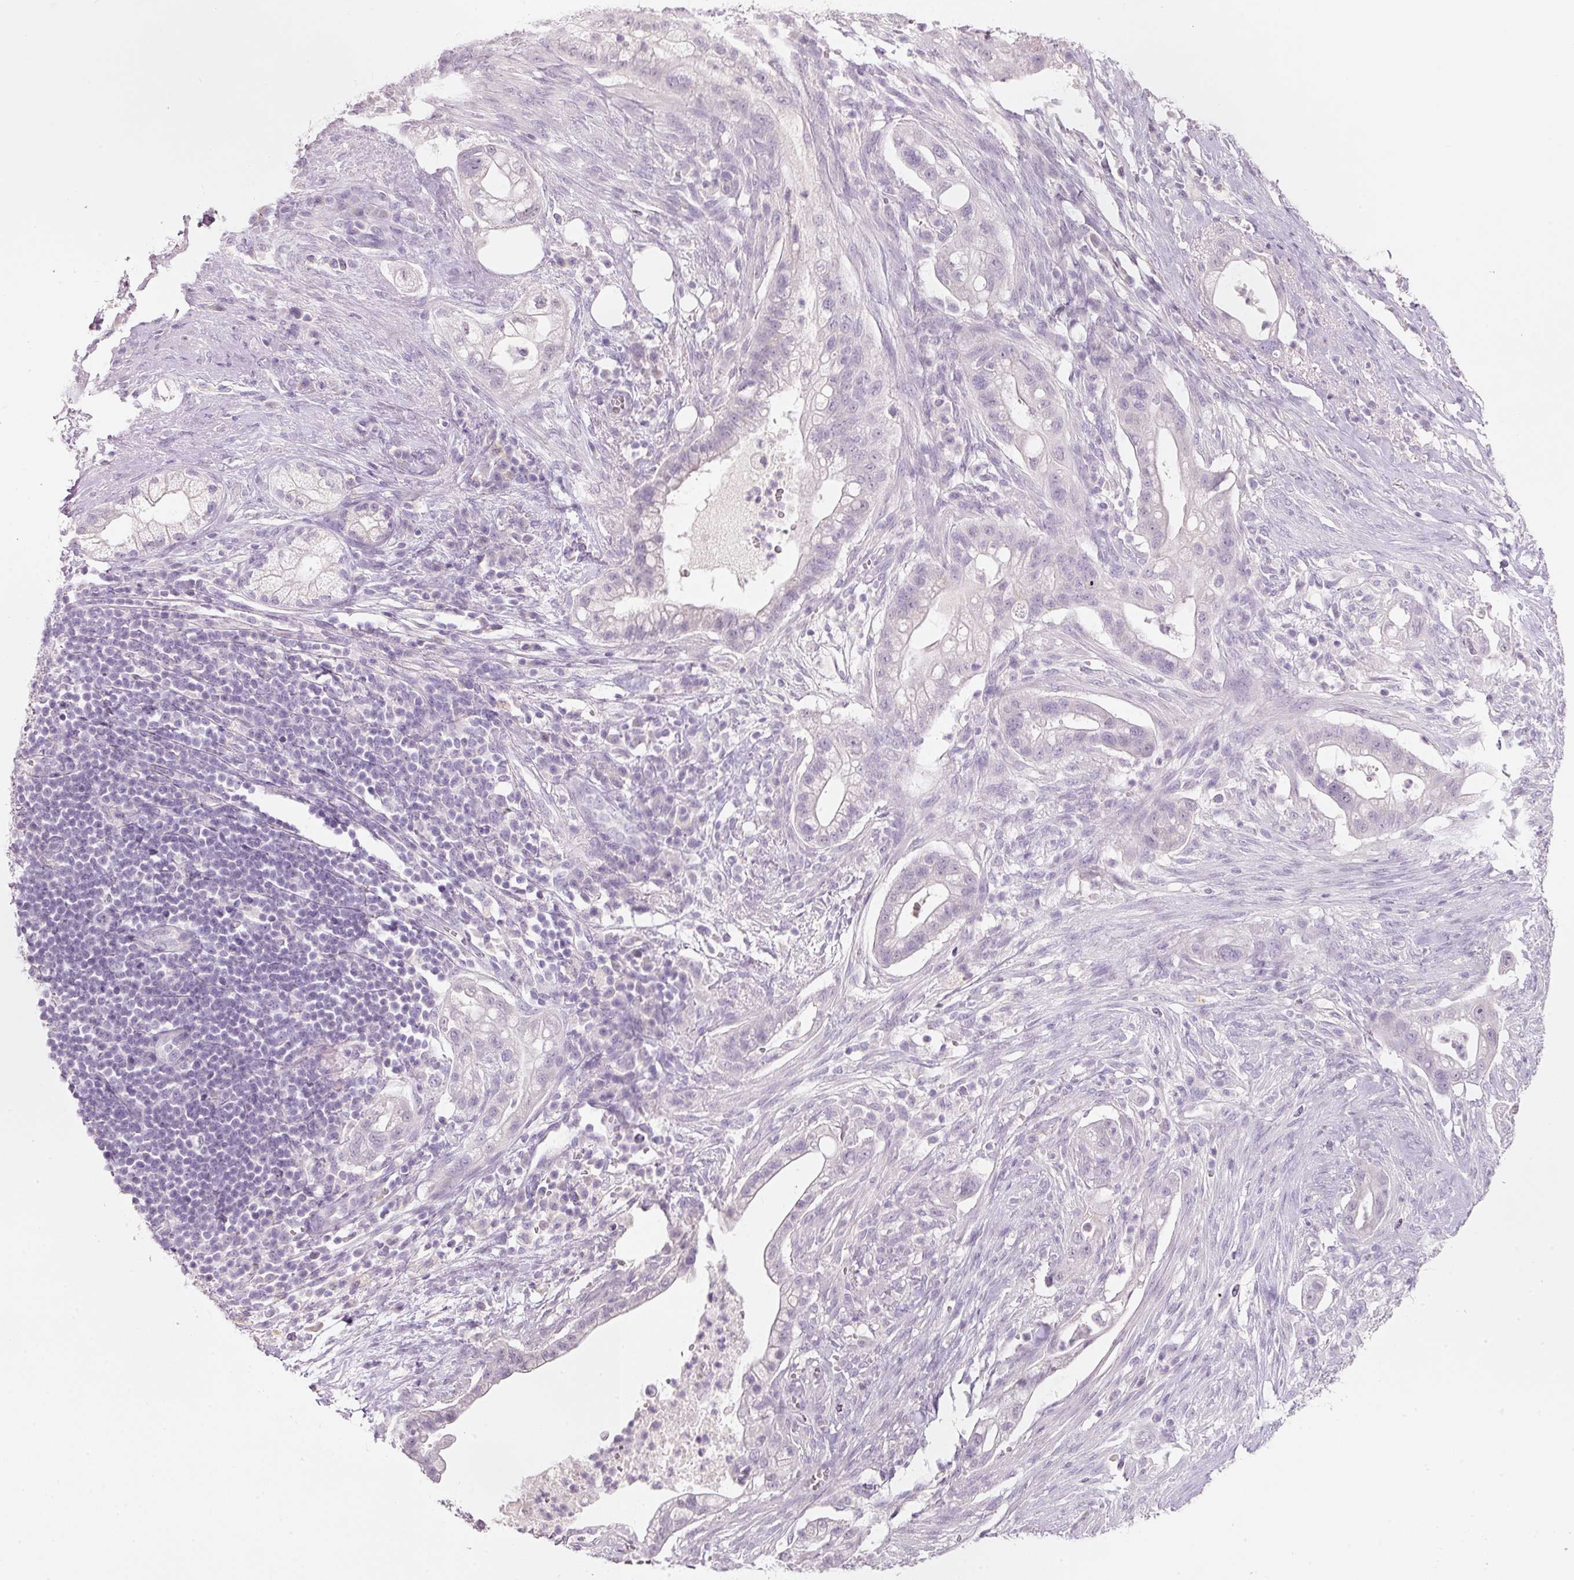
{"staining": {"intensity": "negative", "quantity": "none", "location": "none"}, "tissue": "pancreatic cancer", "cell_type": "Tumor cells", "image_type": "cancer", "snomed": [{"axis": "morphology", "description": "Adenocarcinoma, NOS"}, {"axis": "topography", "description": "Pancreas"}], "caption": "Immunohistochemistry photomicrograph of pancreatic adenocarcinoma stained for a protein (brown), which displays no expression in tumor cells.", "gene": "ENSG00000206549", "patient": {"sex": "male", "age": 44}}